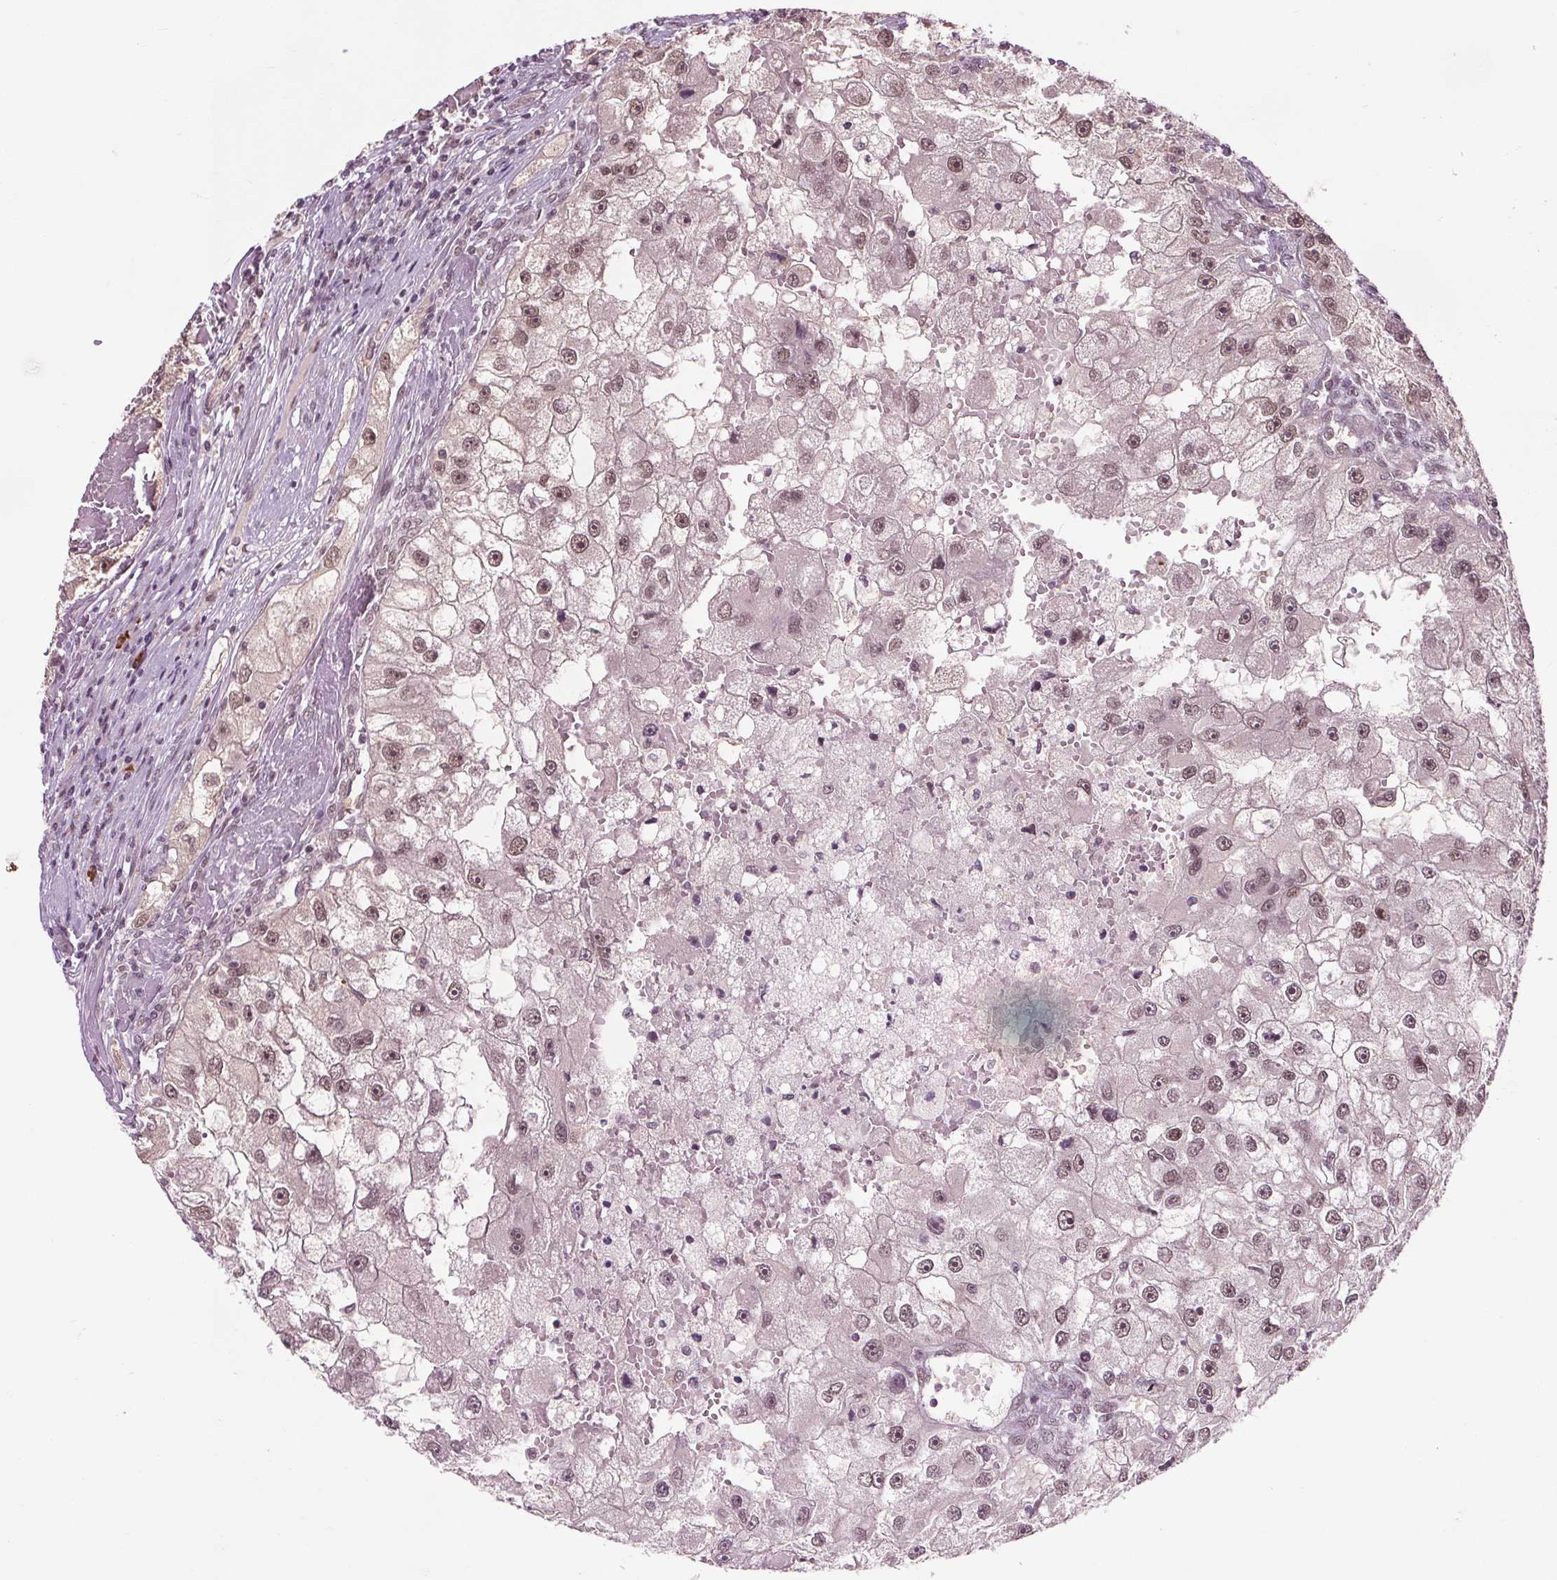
{"staining": {"intensity": "moderate", "quantity": ">75%", "location": "nuclear"}, "tissue": "renal cancer", "cell_type": "Tumor cells", "image_type": "cancer", "snomed": [{"axis": "morphology", "description": "Adenocarcinoma, NOS"}, {"axis": "topography", "description": "Kidney"}], "caption": "A micrograph of human renal cancer stained for a protein exhibits moderate nuclear brown staining in tumor cells.", "gene": "MED6", "patient": {"sex": "male", "age": 63}}